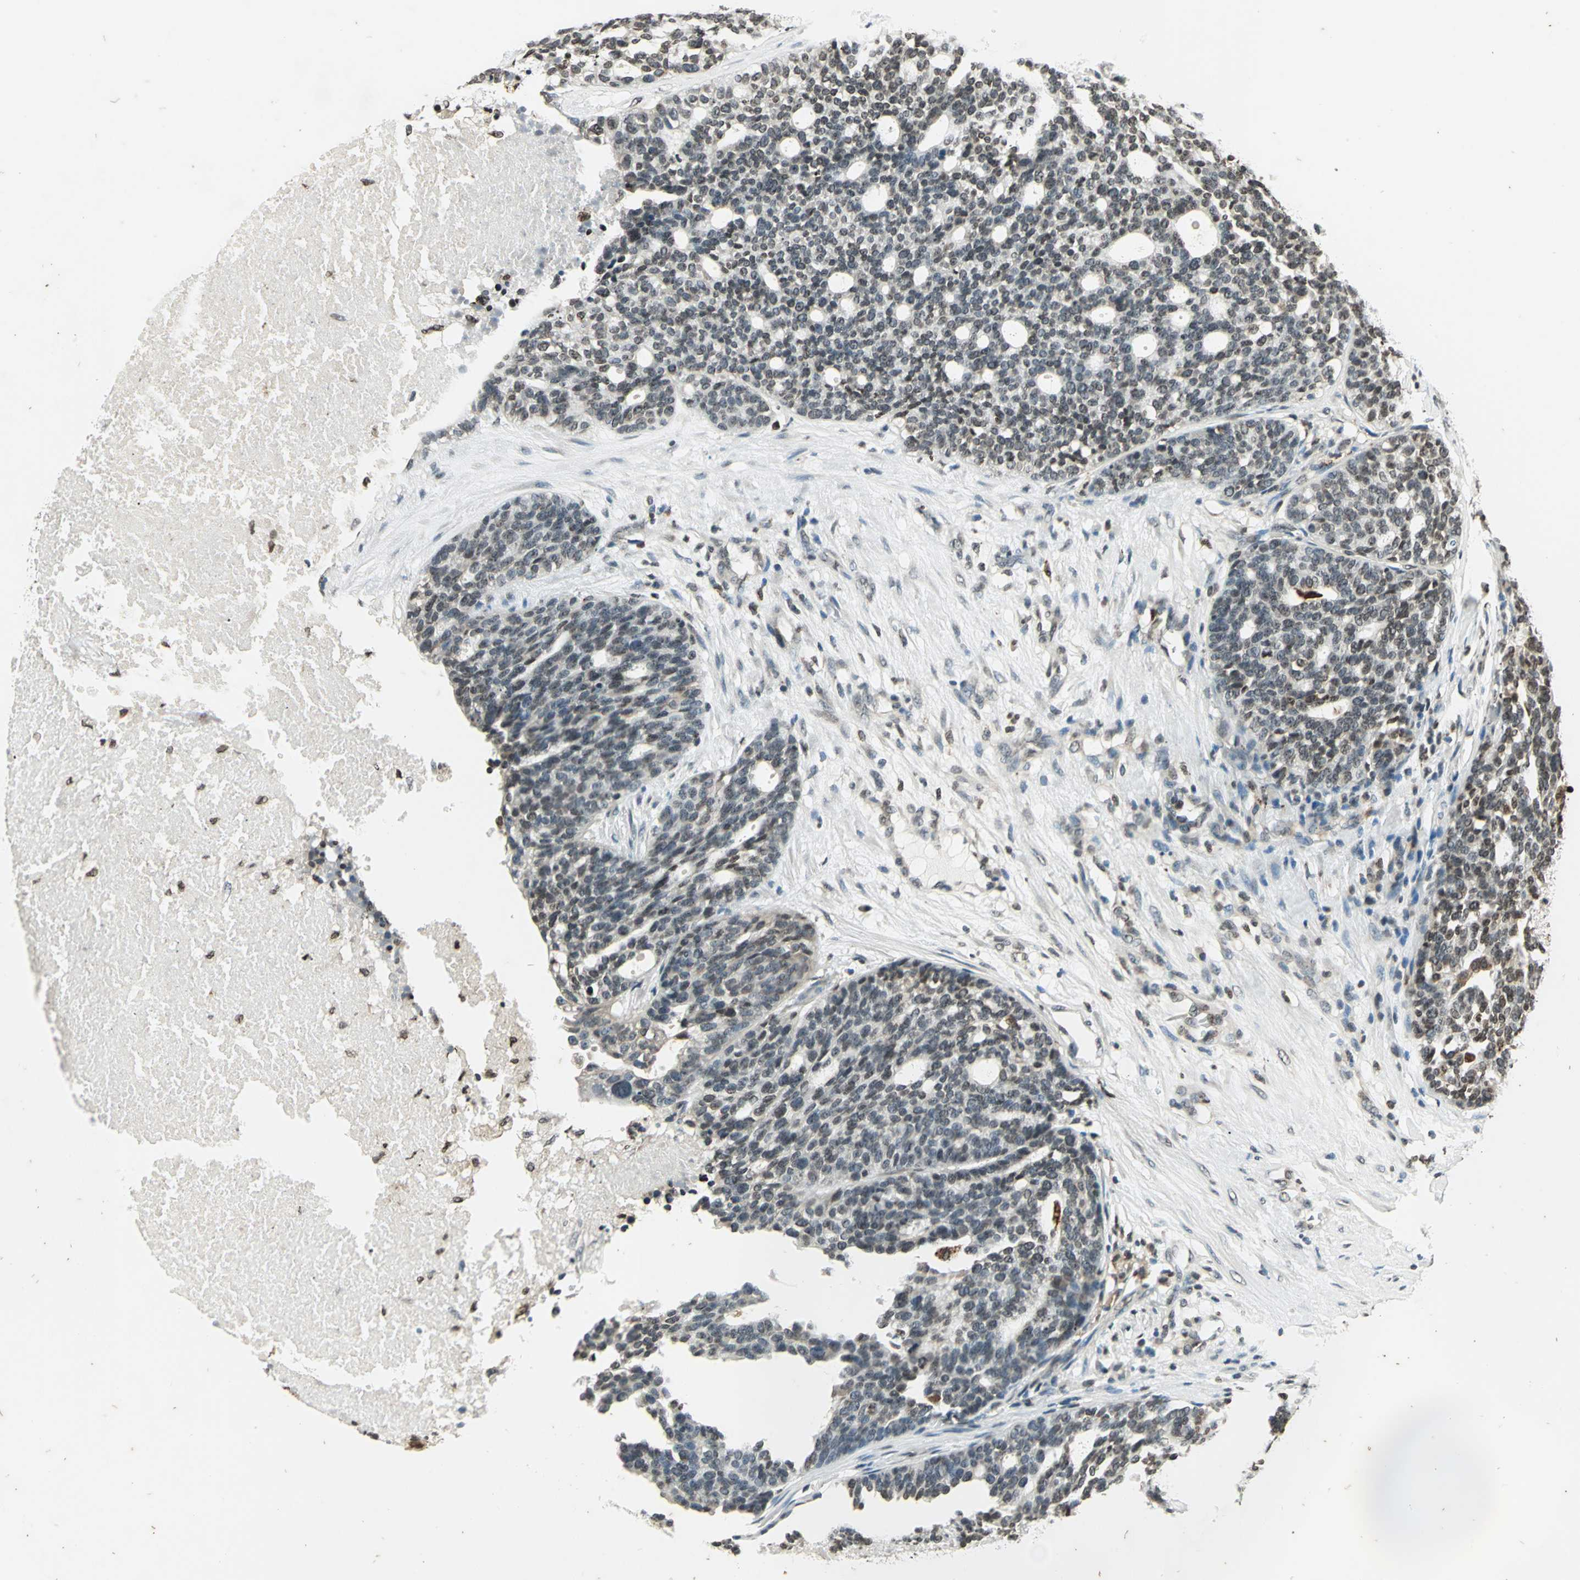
{"staining": {"intensity": "weak", "quantity": "25%-75%", "location": "cytoplasmic/membranous,nuclear"}, "tissue": "ovarian cancer", "cell_type": "Tumor cells", "image_type": "cancer", "snomed": [{"axis": "morphology", "description": "Cystadenocarcinoma, serous, NOS"}, {"axis": "topography", "description": "Ovary"}], "caption": "IHC of ovarian cancer exhibits low levels of weak cytoplasmic/membranous and nuclear positivity in about 25%-75% of tumor cells. Using DAB (brown) and hematoxylin (blue) stains, captured at high magnification using brightfield microscopy.", "gene": "LGALS3", "patient": {"sex": "female", "age": 59}}